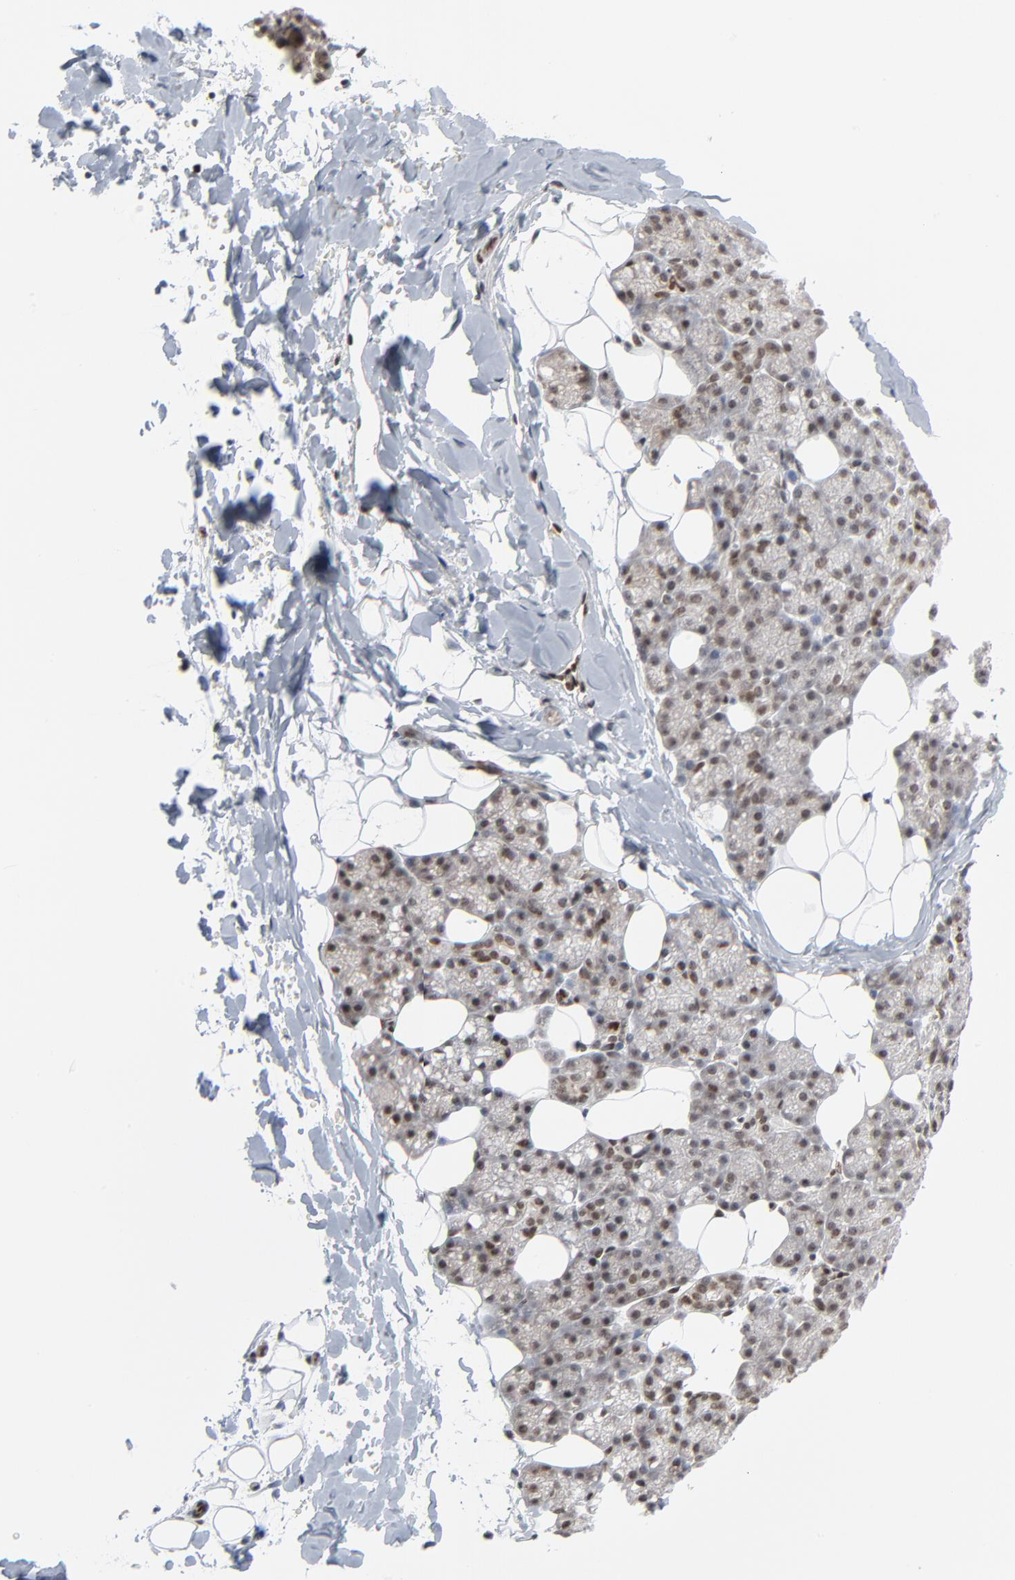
{"staining": {"intensity": "moderate", "quantity": ">75%", "location": "nuclear"}, "tissue": "salivary gland", "cell_type": "Glandular cells", "image_type": "normal", "snomed": [{"axis": "morphology", "description": "Normal tissue, NOS"}, {"axis": "topography", "description": "Lymph node"}, {"axis": "topography", "description": "Salivary gland"}], "caption": "This histopathology image demonstrates immunohistochemistry staining of benign salivary gland, with medium moderate nuclear positivity in approximately >75% of glandular cells.", "gene": "CUX1", "patient": {"sex": "male", "age": 8}}